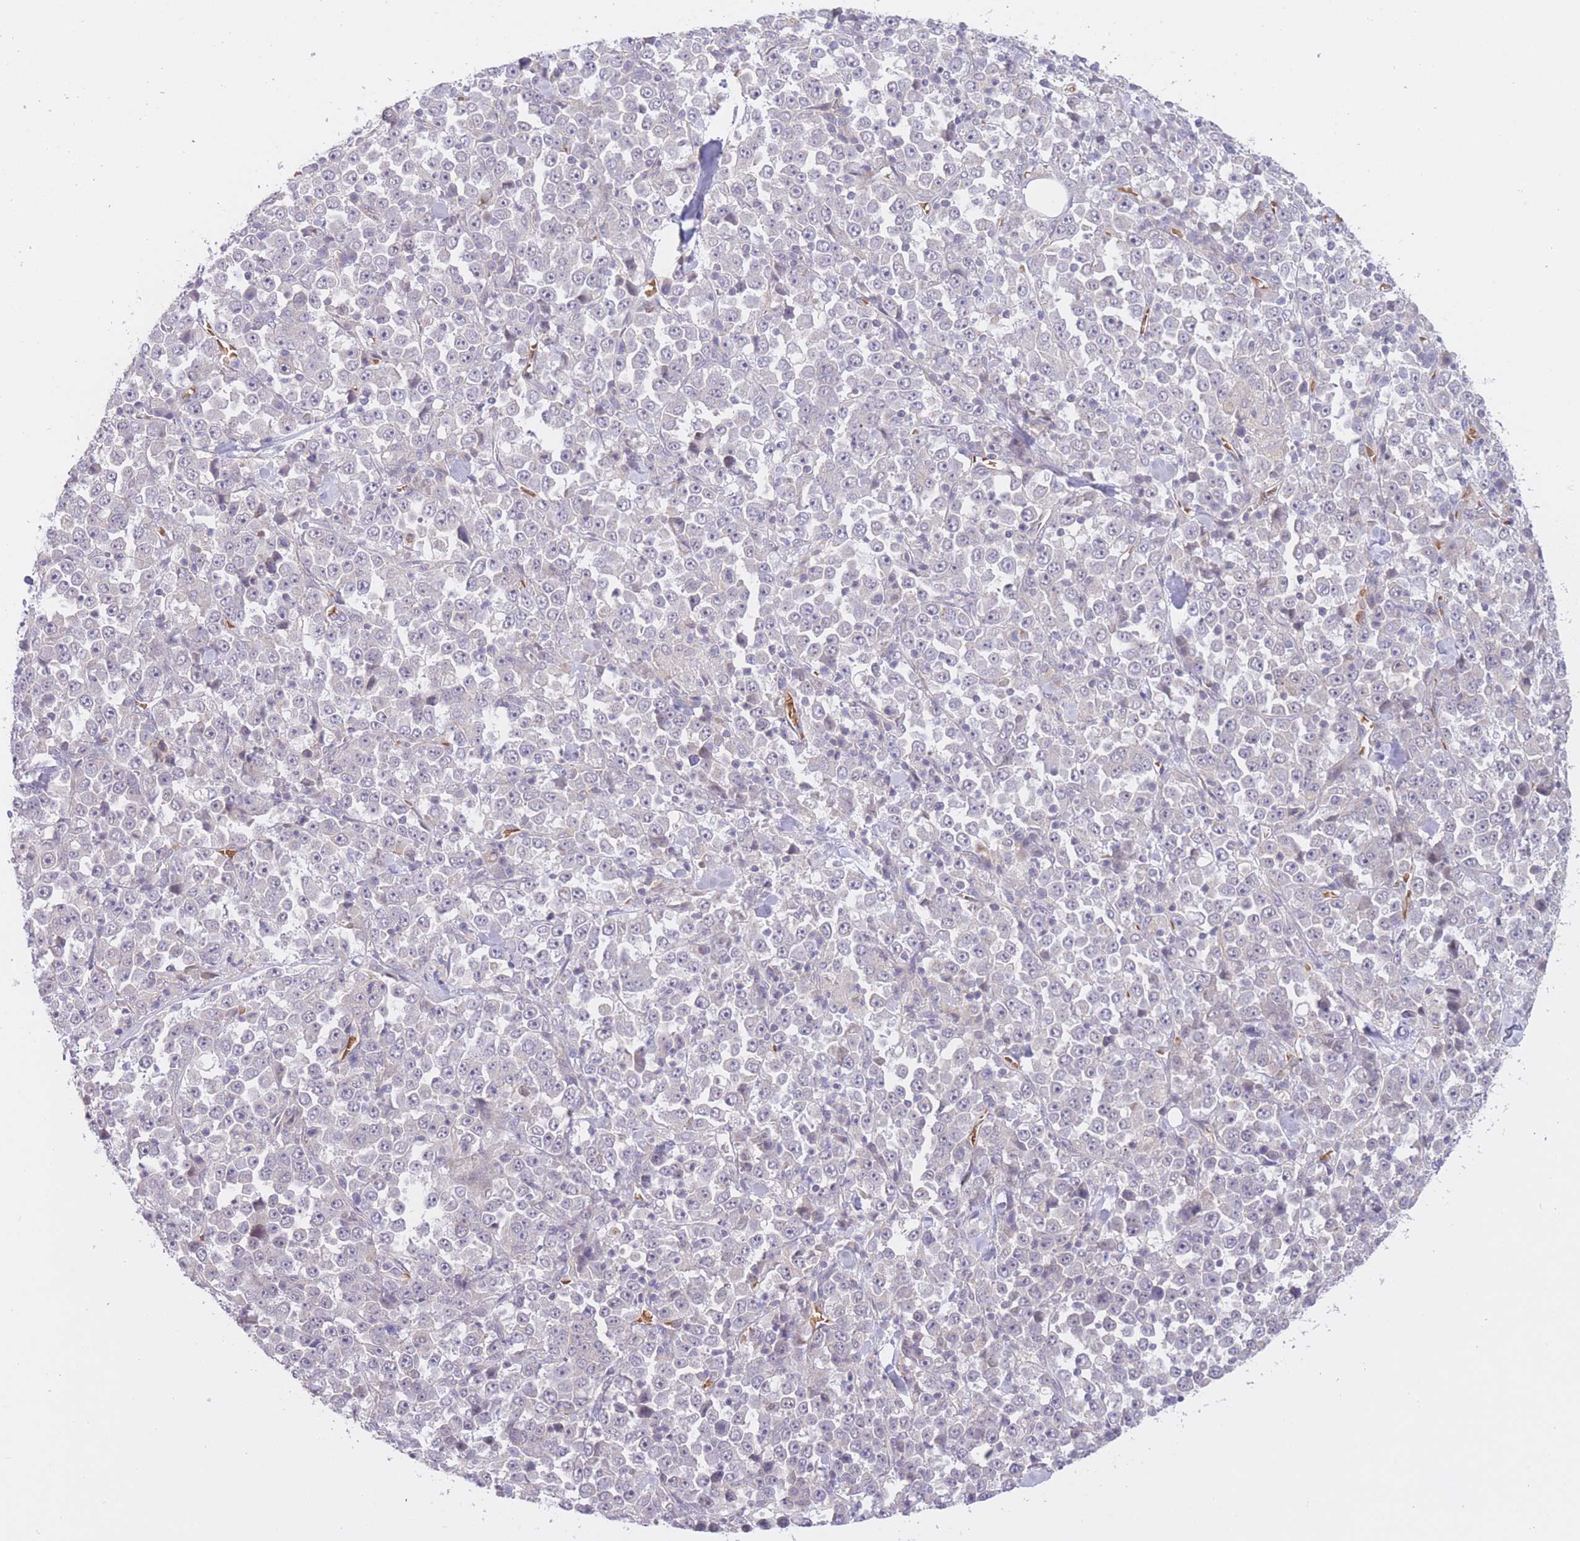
{"staining": {"intensity": "negative", "quantity": "none", "location": "none"}, "tissue": "stomach cancer", "cell_type": "Tumor cells", "image_type": "cancer", "snomed": [{"axis": "morphology", "description": "Normal tissue, NOS"}, {"axis": "morphology", "description": "Adenocarcinoma, NOS"}, {"axis": "topography", "description": "Stomach, upper"}, {"axis": "topography", "description": "Stomach"}], "caption": "Immunohistochemical staining of stomach cancer reveals no significant expression in tumor cells.", "gene": "FUT5", "patient": {"sex": "male", "age": 59}}